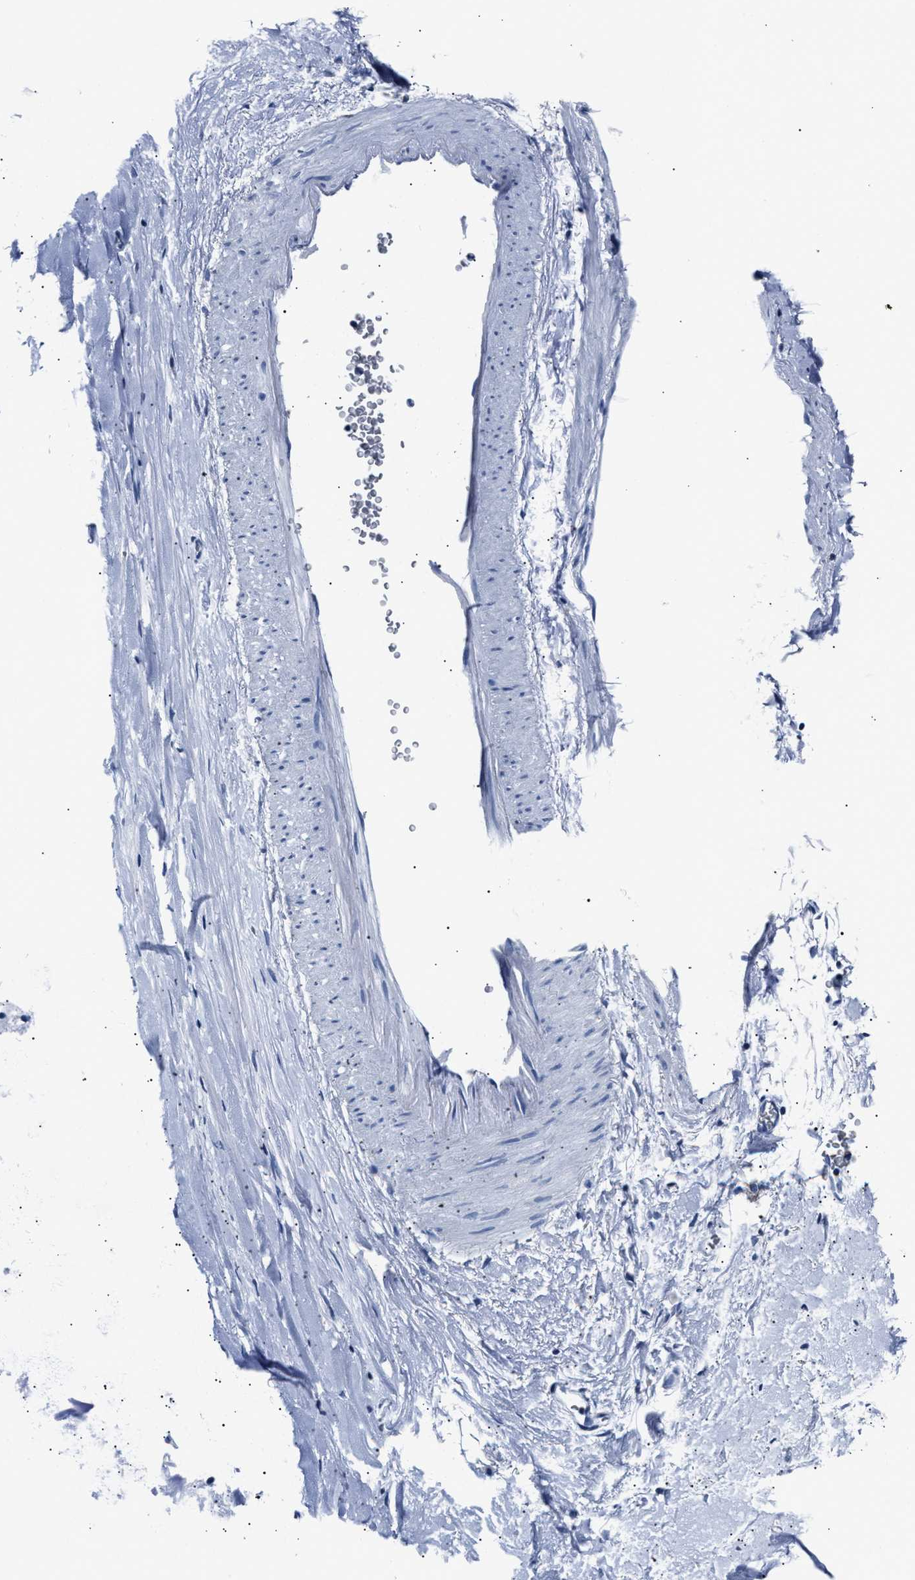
{"staining": {"intensity": "negative", "quantity": "none", "location": "none"}, "tissue": "adipose tissue", "cell_type": "Adipocytes", "image_type": "normal", "snomed": [{"axis": "morphology", "description": "Normal tissue, NOS"}, {"axis": "topography", "description": "Cartilage tissue"}, {"axis": "topography", "description": "Bronchus"}], "caption": "An IHC photomicrograph of benign adipose tissue is shown. There is no staining in adipocytes of adipose tissue.", "gene": "AMACR", "patient": {"sex": "female", "age": 53}}